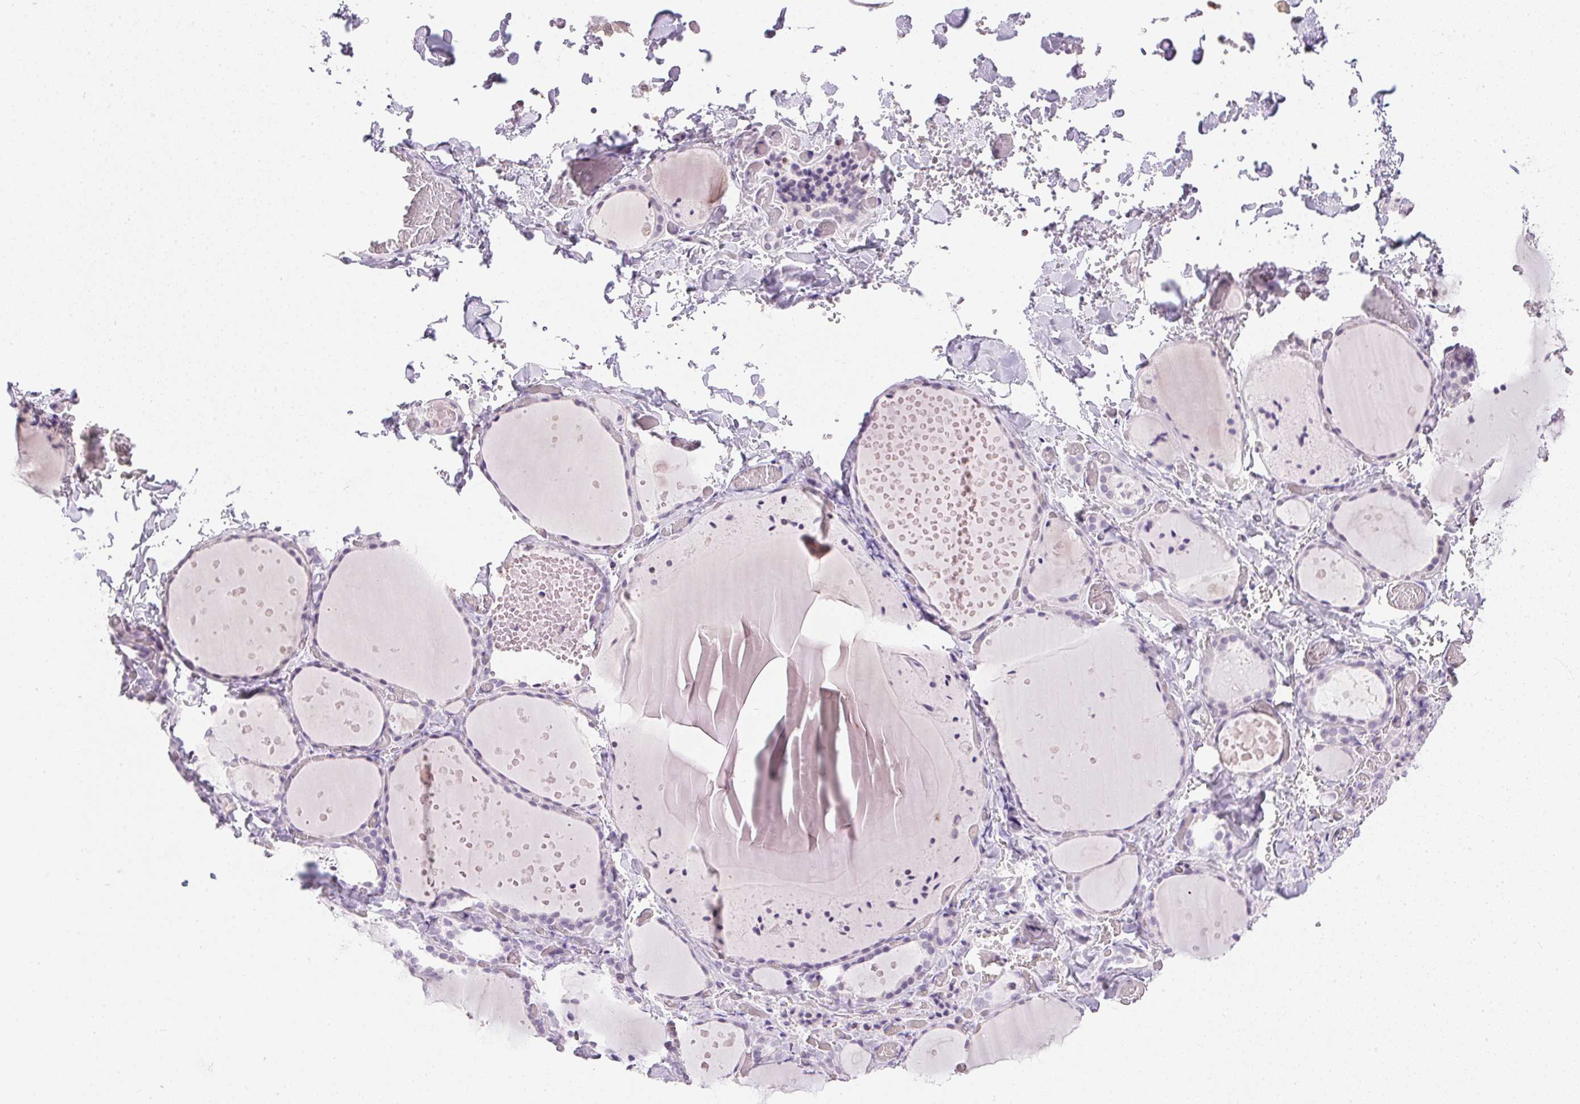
{"staining": {"intensity": "negative", "quantity": "none", "location": "none"}, "tissue": "thyroid gland", "cell_type": "Glandular cells", "image_type": "normal", "snomed": [{"axis": "morphology", "description": "Normal tissue, NOS"}, {"axis": "topography", "description": "Thyroid gland"}], "caption": "Image shows no protein positivity in glandular cells of benign thyroid gland. (DAB (3,3'-diaminobenzidine) immunohistochemistry (IHC) visualized using brightfield microscopy, high magnification).", "gene": "PRL", "patient": {"sex": "female", "age": 36}}